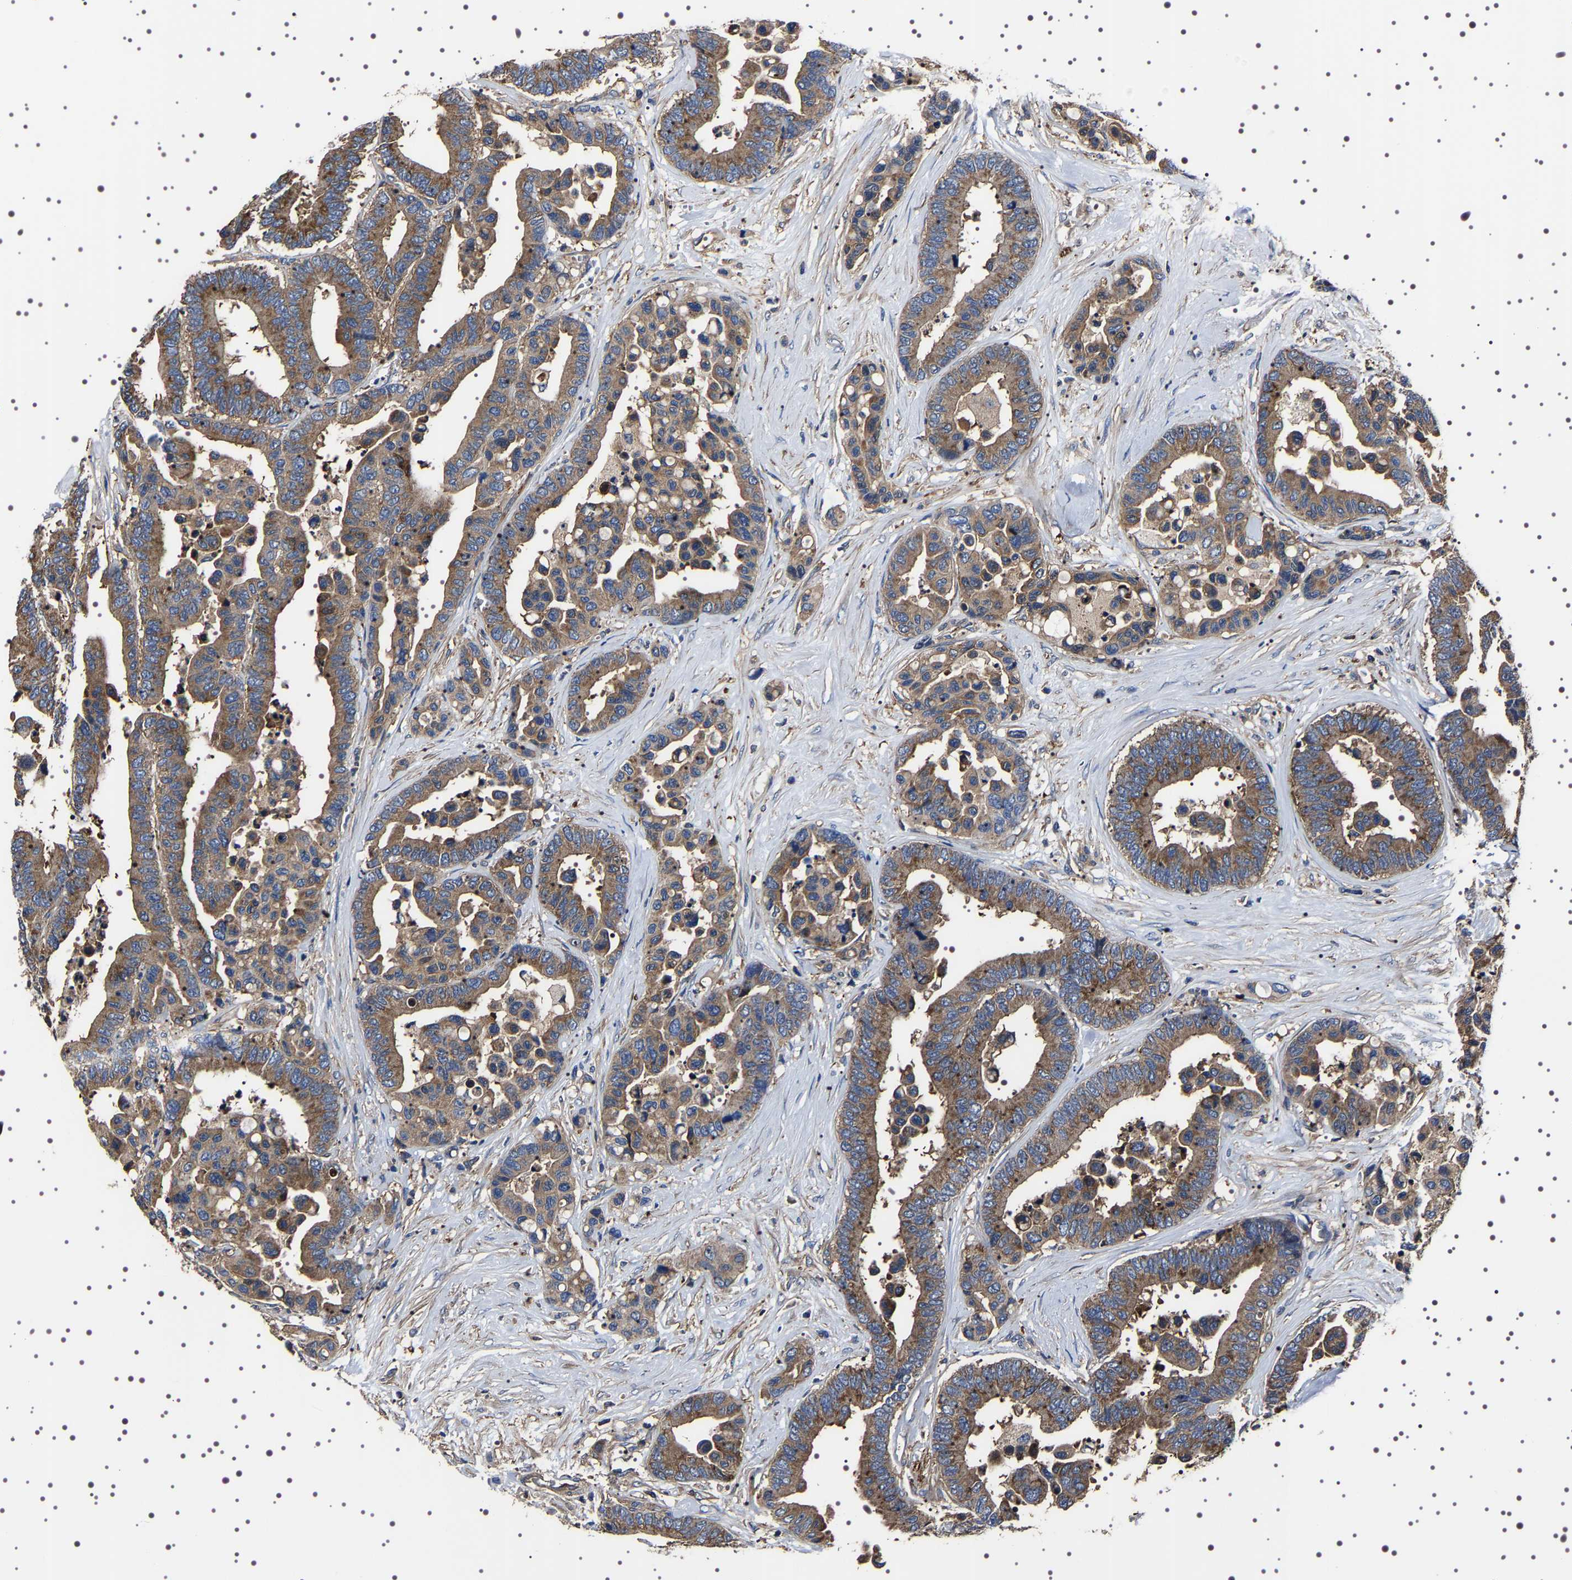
{"staining": {"intensity": "weak", "quantity": ">75%", "location": "cytoplasmic/membranous"}, "tissue": "colorectal cancer", "cell_type": "Tumor cells", "image_type": "cancer", "snomed": [{"axis": "morphology", "description": "Normal tissue, NOS"}, {"axis": "morphology", "description": "Adenocarcinoma, NOS"}, {"axis": "topography", "description": "Colon"}], "caption": "Immunohistochemical staining of human colorectal cancer shows low levels of weak cytoplasmic/membranous protein positivity in approximately >75% of tumor cells.", "gene": "WDR1", "patient": {"sex": "male", "age": 82}}